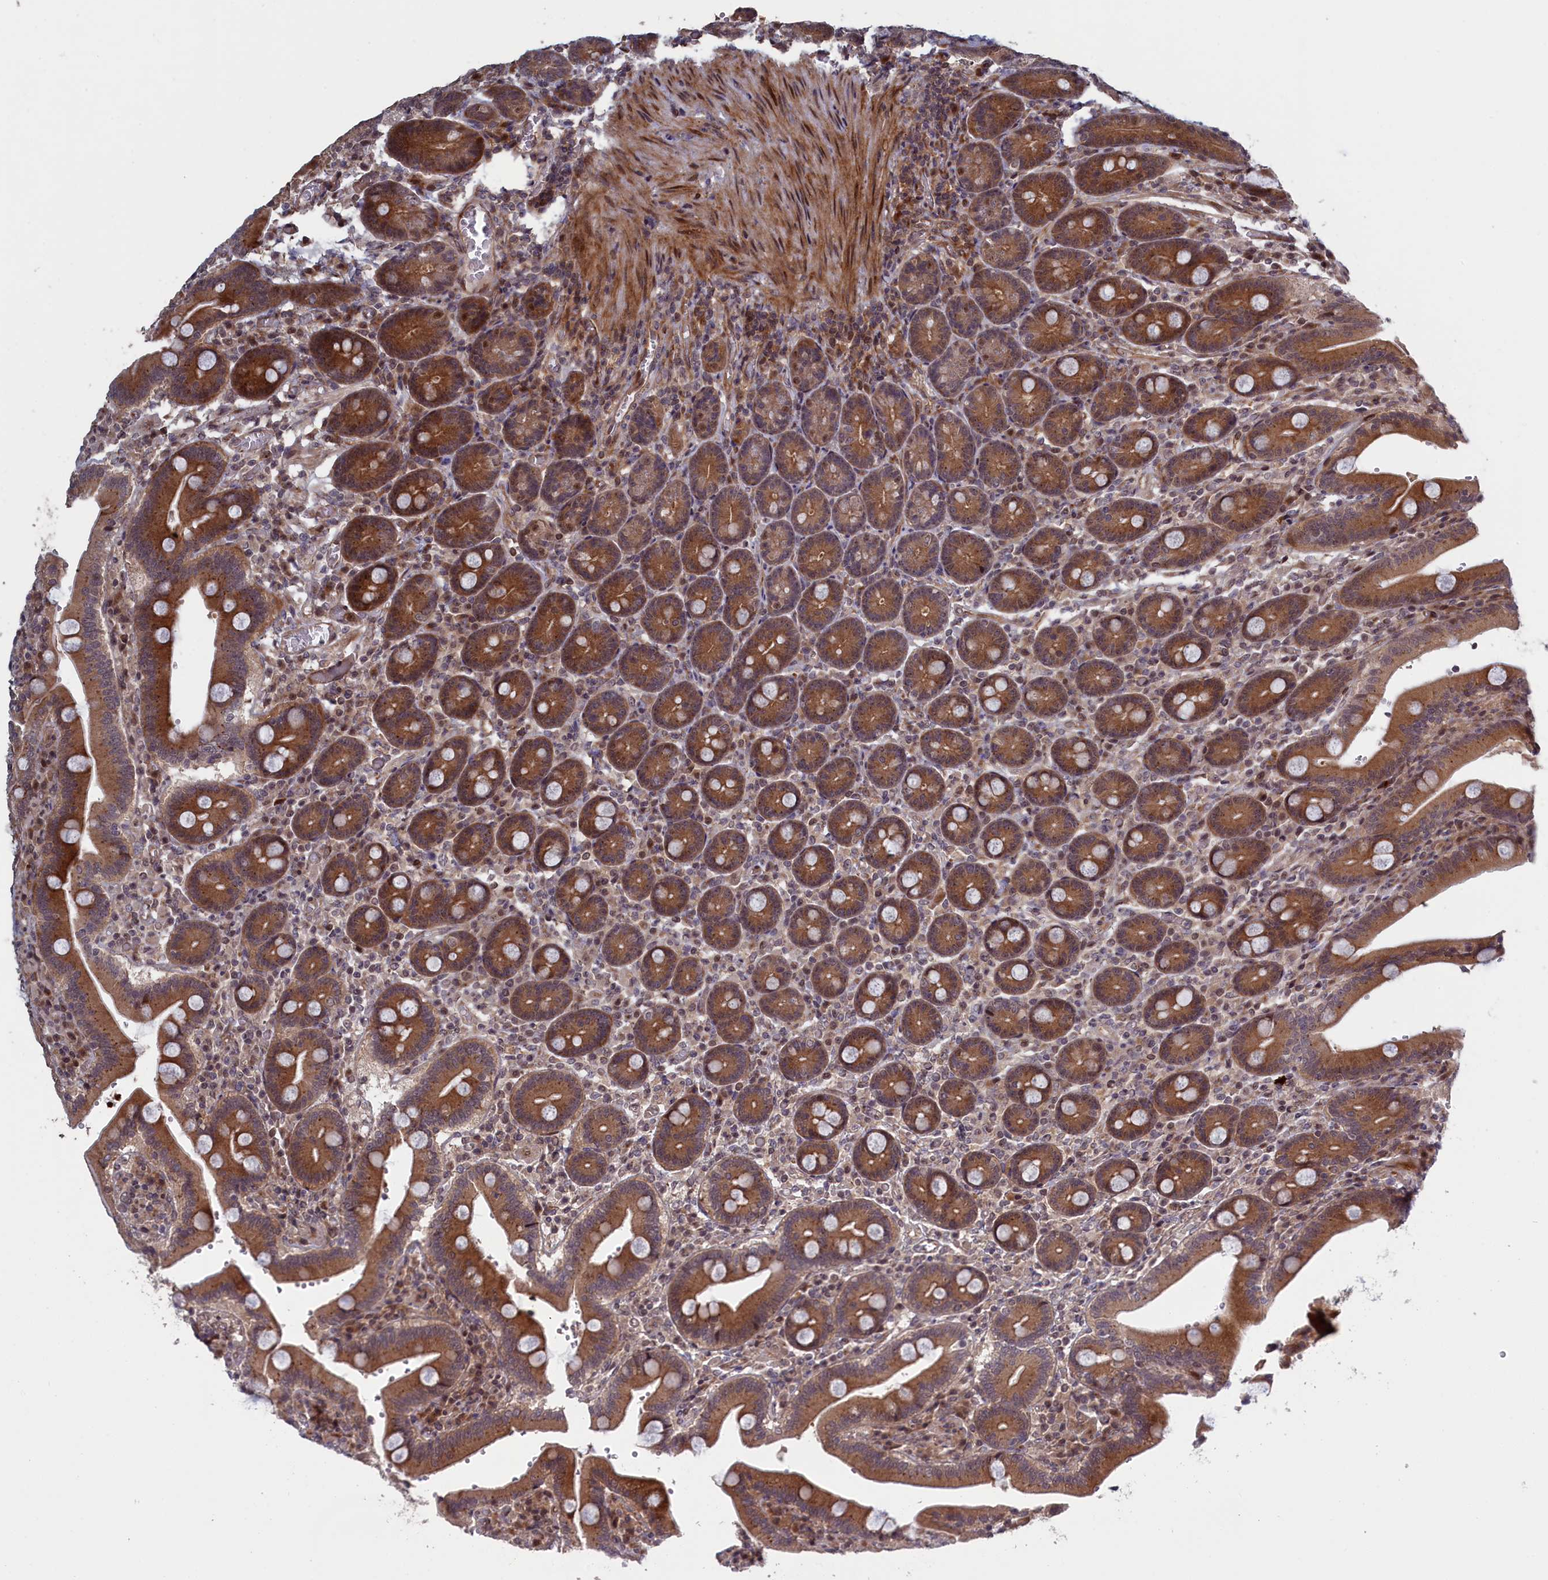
{"staining": {"intensity": "strong", "quantity": ">75%", "location": "cytoplasmic/membranous,nuclear"}, "tissue": "duodenum", "cell_type": "Glandular cells", "image_type": "normal", "snomed": [{"axis": "morphology", "description": "Normal tissue, NOS"}, {"axis": "topography", "description": "Duodenum"}], "caption": "Immunohistochemistry (IHC) micrograph of unremarkable human duodenum stained for a protein (brown), which displays high levels of strong cytoplasmic/membranous,nuclear expression in about >75% of glandular cells.", "gene": "LSG1", "patient": {"sex": "female", "age": 62}}